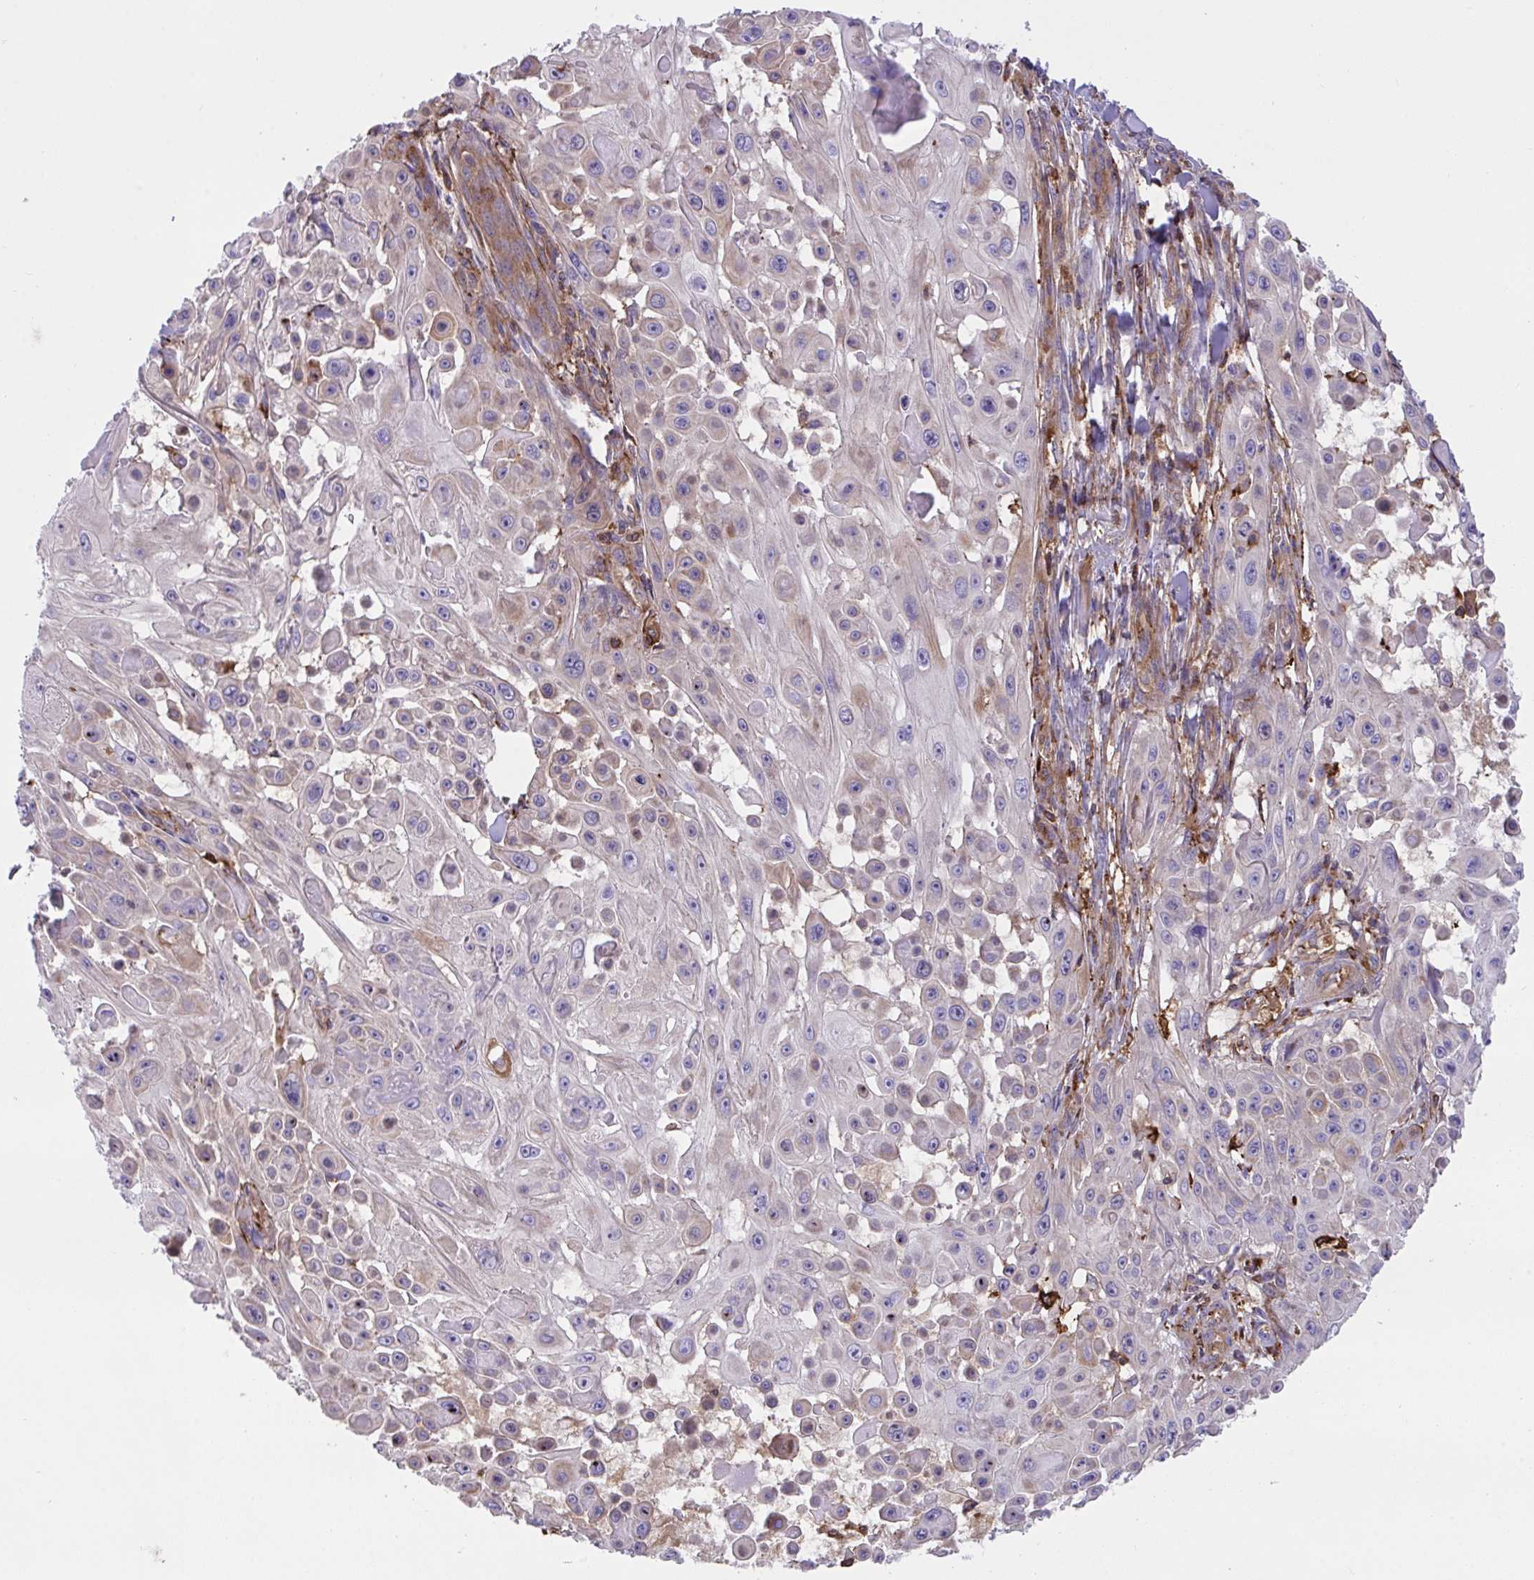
{"staining": {"intensity": "weak", "quantity": "<25%", "location": "cytoplasmic/membranous"}, "tissue": "skin cancer", "cell_type": "Tumor cells", "image_type": "cancer", "snomed": [{"axis": "morphology", "description": "Squamous cell carcinoma, NOS"}, {"axis": "topography", "description": "Skin"}], "caption": "There is no significant staining in tumor cells of skin cancer.", "gene": "PPIH", "patient": {"sex": "male", "age": 91}}